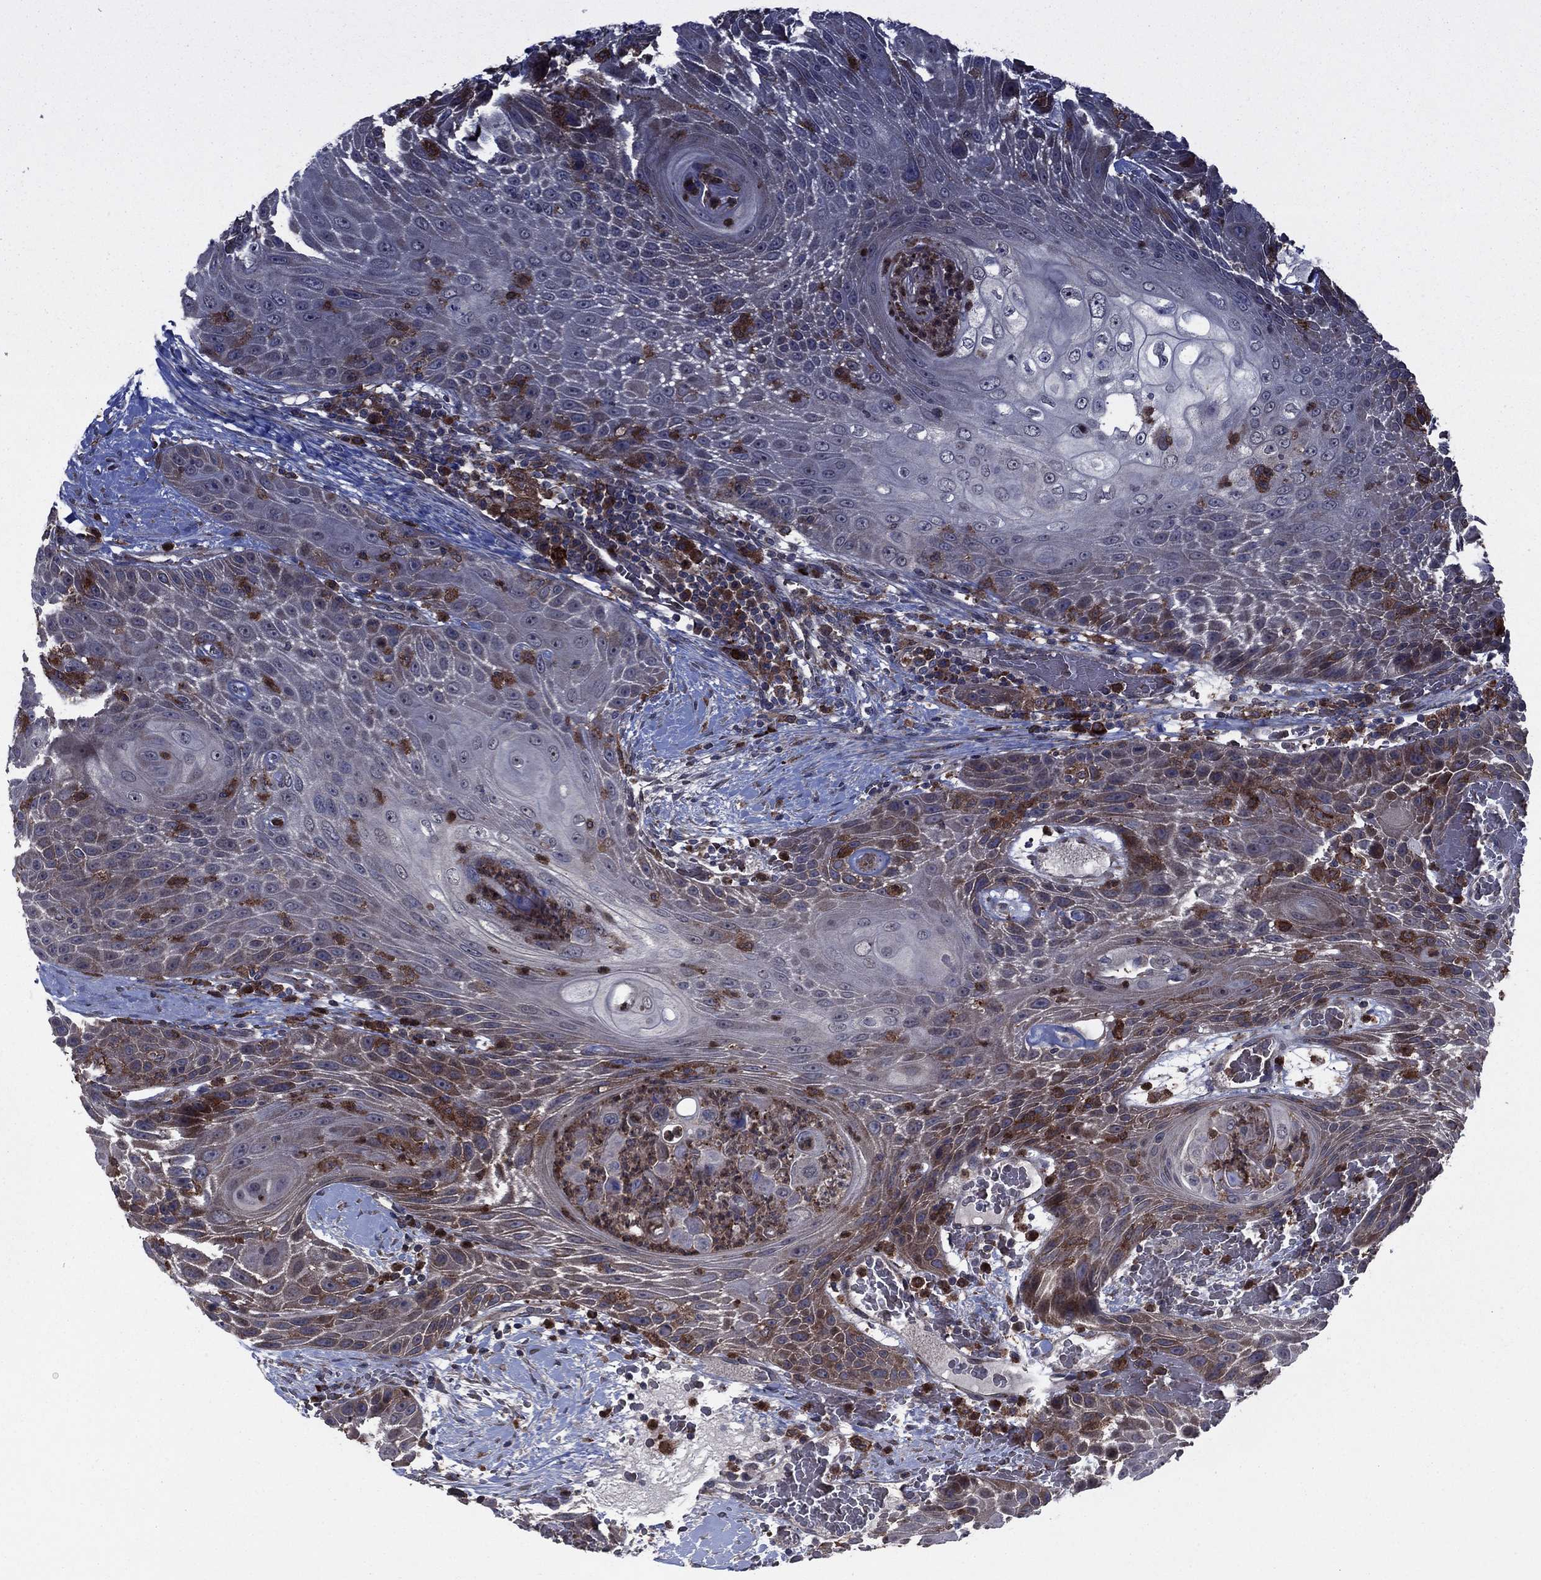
{"staining": {"intensity": "strong", "quantity": "25%-75%", "location": "cytoplasmic/membranous"}, "tissue": "head and neck cancer", "cell_type": "Tumor cells", "image_type": "cancer", "snomed": [{"axis": "morphology", "description": "Squamous cell carcinoma, NOS"}, {"axis": "topography", "description": "Head-Neck"}], "caption": "Immunohistochemistry (IHC) staining of head and neck squamous cell carcinoma, which exhibits high levels of strong cytoplasmic/membranous expression in about 25%-75% of tumor cells indicating strong cytoplasmic/membranous protein expression. The staining was performed using DAB (brown) for protein detection and nuclei were counterstained in hematoxylin (blue).", "gene": "MEA1", "patient": {"sex": "male", "age": 69}}